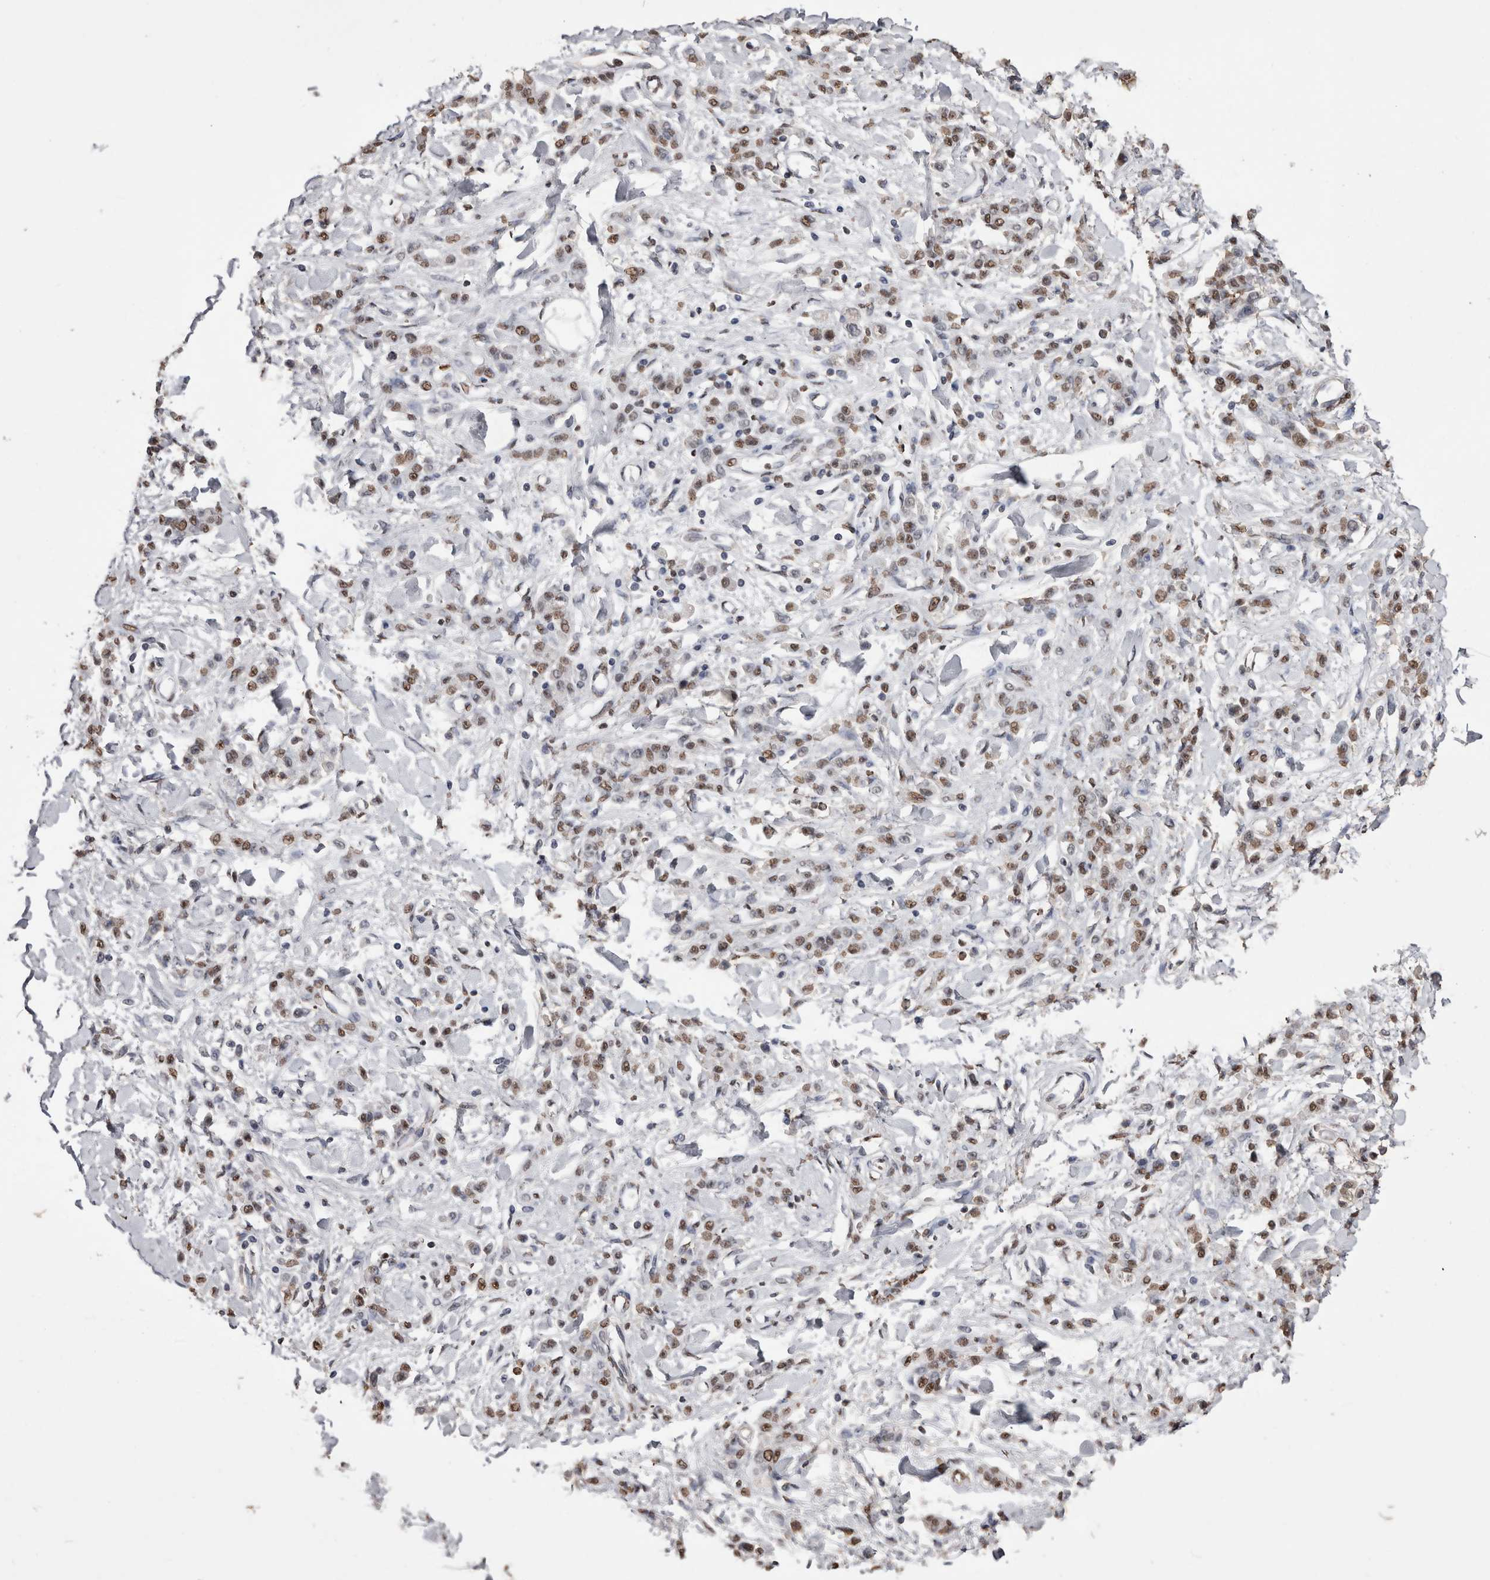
{"staining": {"intensity": "moderate", "quantity": ">75%", "location": "nuclear"}, "tissue": "stomach cancer", "cell_type": "Tumor cells", "image_type": "cancer", "snomed": [{"axis": "morphology", "description": "Normal tissue, NOS"}, {"axis": "morphology", "description": "Adenocarcinoma, NOS"}, {"axis": "topography", "description": "Stomach"}], "caption": "Immunohistochemical staining of human stomach cancer exhibits moderate nuclear protein expression in approximately >75% of tumor cells. (Stains: DAB in brown, nuclei in blue, Microscopy: brightfield microscopy at high magnification).", "gene": "NTHL1", "patient": {"sex": "male", "age": 82}}